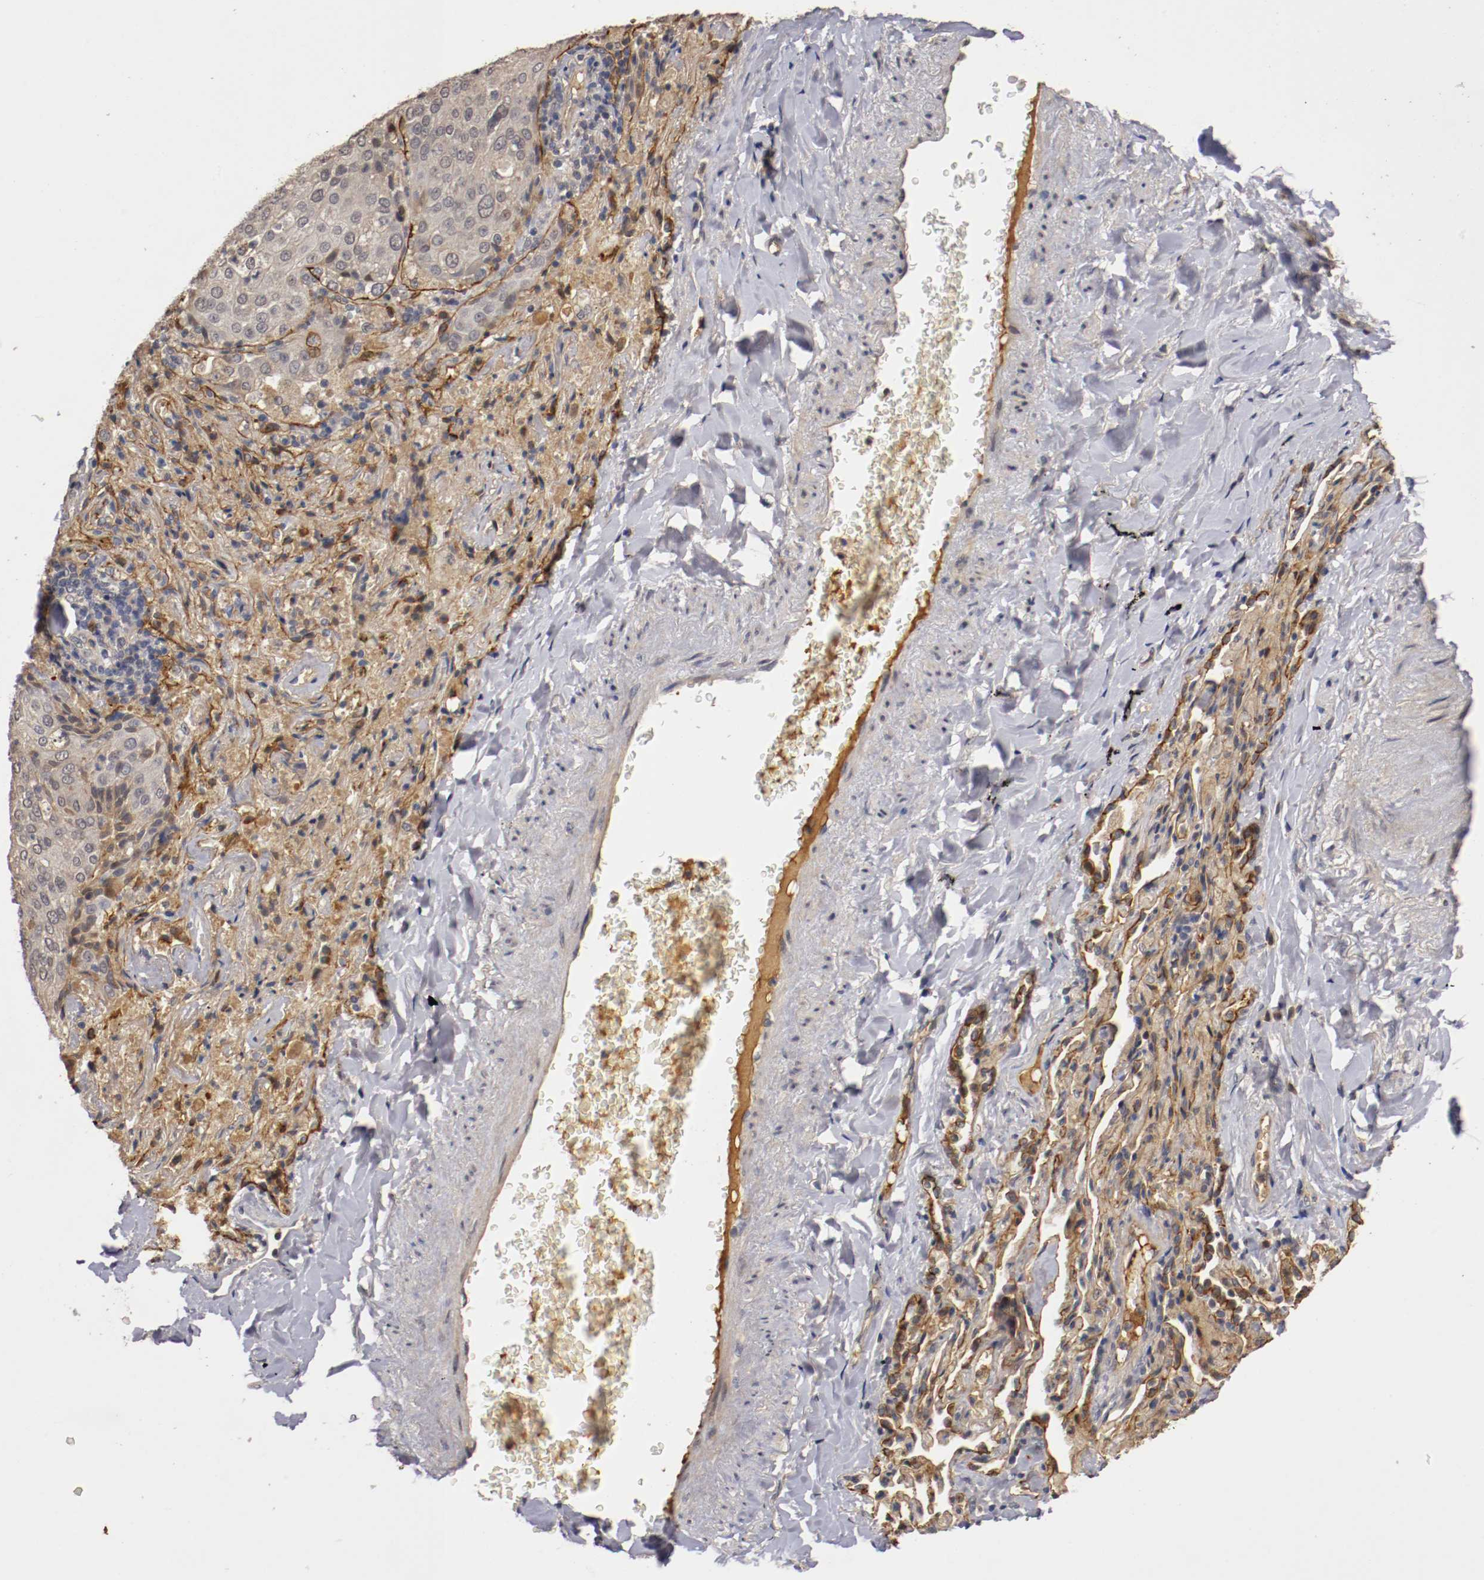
{"staining": {"intensity": "weak", "quantity": "25%-75%", "location": "cytoplasmic/membranous"}, "tissue": "lung cancer", "cell_type": "Tumor cells", "image_type": "cancer", "snomed": [{"axis": "morphology", "description": "Squamous cell carcinoma, NOS"}, {"axis": "topography", "description": "Lung"}], "caption": "IHC of human lung cancer (squamous cell carcinoma) shows low levels of weak cytoplasmic/membranous expression in about 25%-75% of tumor cells.", "gene": "TNFRSF1B", "patient": {"sex": "male", "age": 54}}